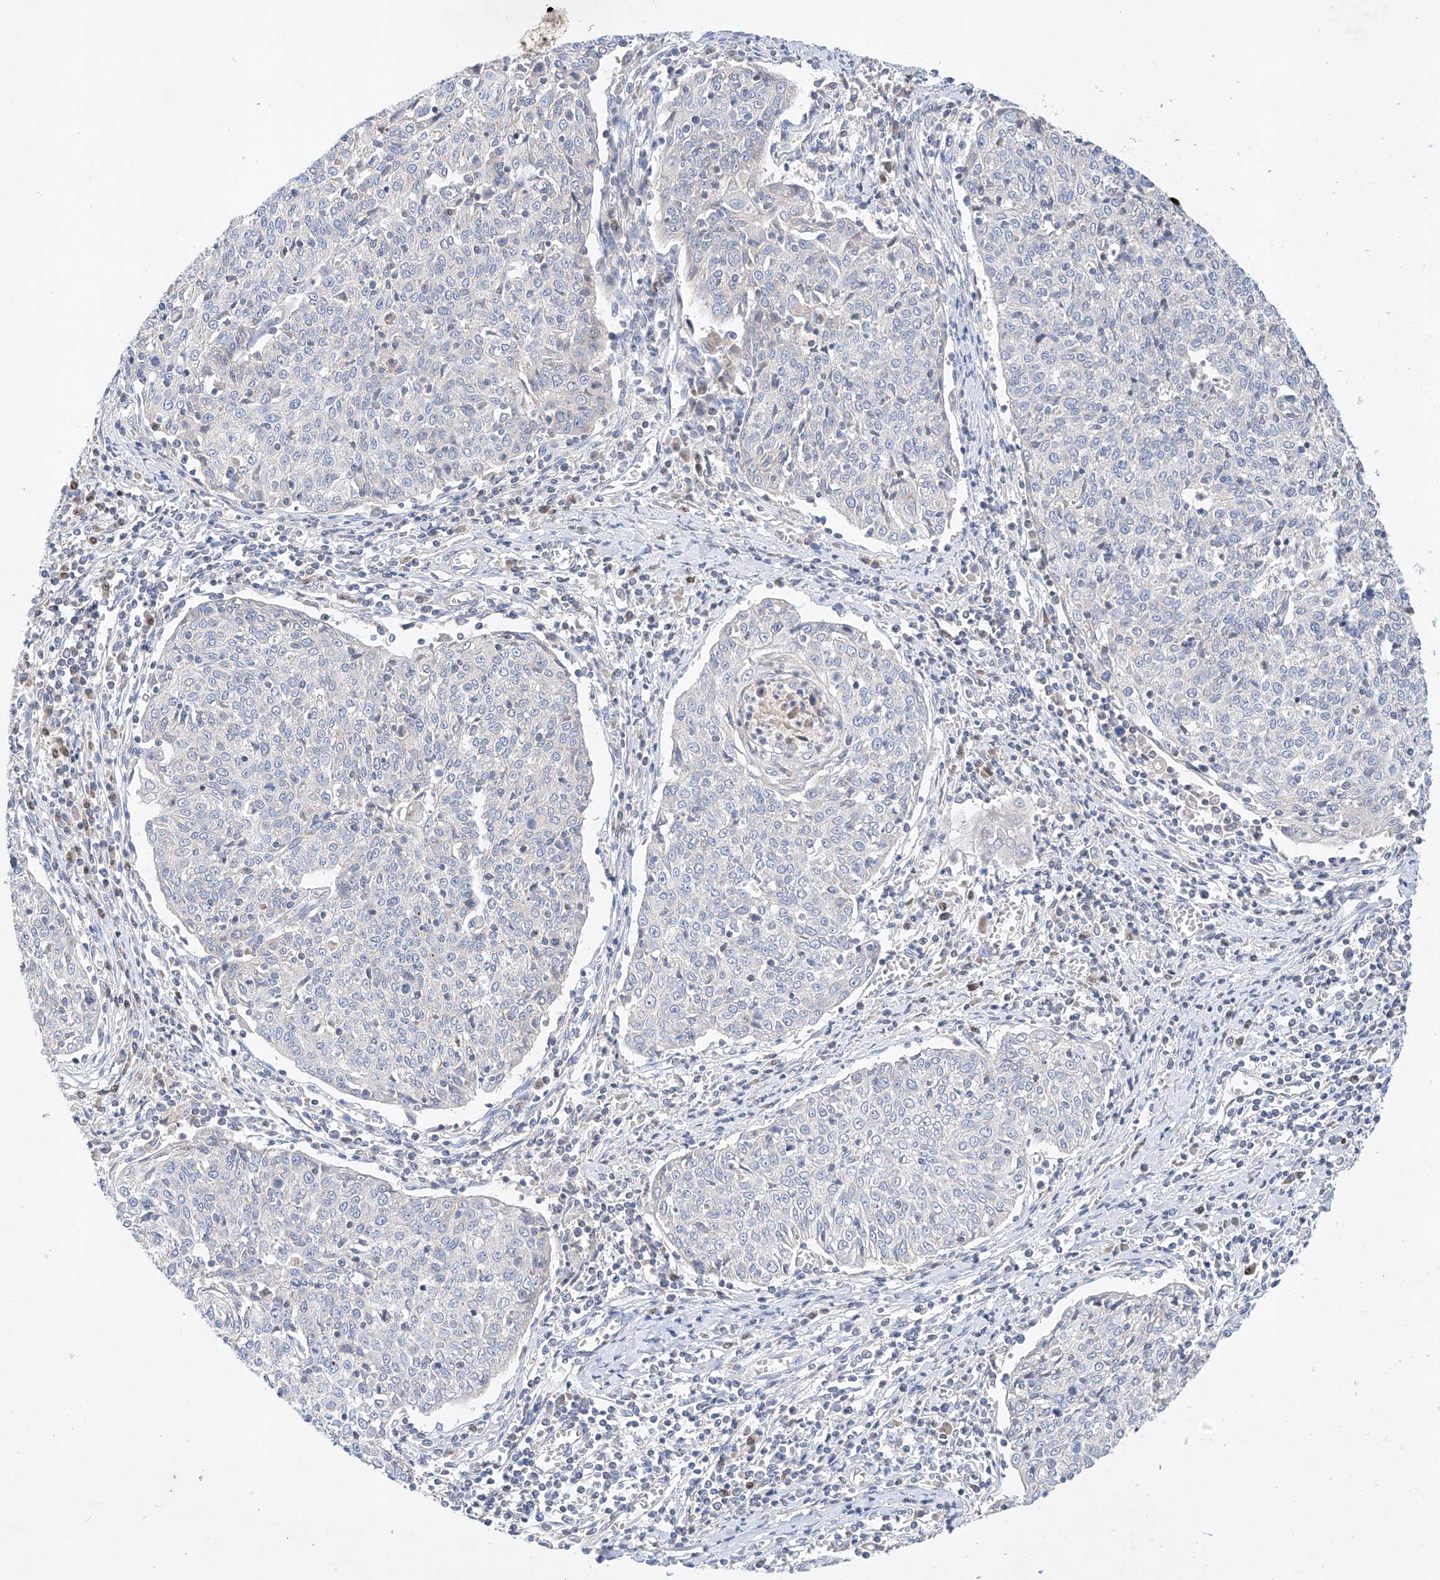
{"staining": {"intensity": "negative", "quantity": "none", "location": "none"}, "tissue": "cervical cancer", "cell_type": "Tumor cells", "image_type": "cancer", "snomed": [{"axis": "morphology", "description": "Squamous cell carcinoma, NOS"}, {"axis": "topography", "description": "Cervix"}], "caption": "An IHC photomicrograph of cervical cancer (squamous cell carcinoma) is shown. There is no staining in tumor cells of cervical cancer (squamous cell carcinoma). The staining was performed using DAB to visualize the protein expression in brown, while the nuclei were stained in blue with hematoxylin (Magnification: 20x).", "gene": "C6orf118", "patient": {"sex": "female", "age": 48}}